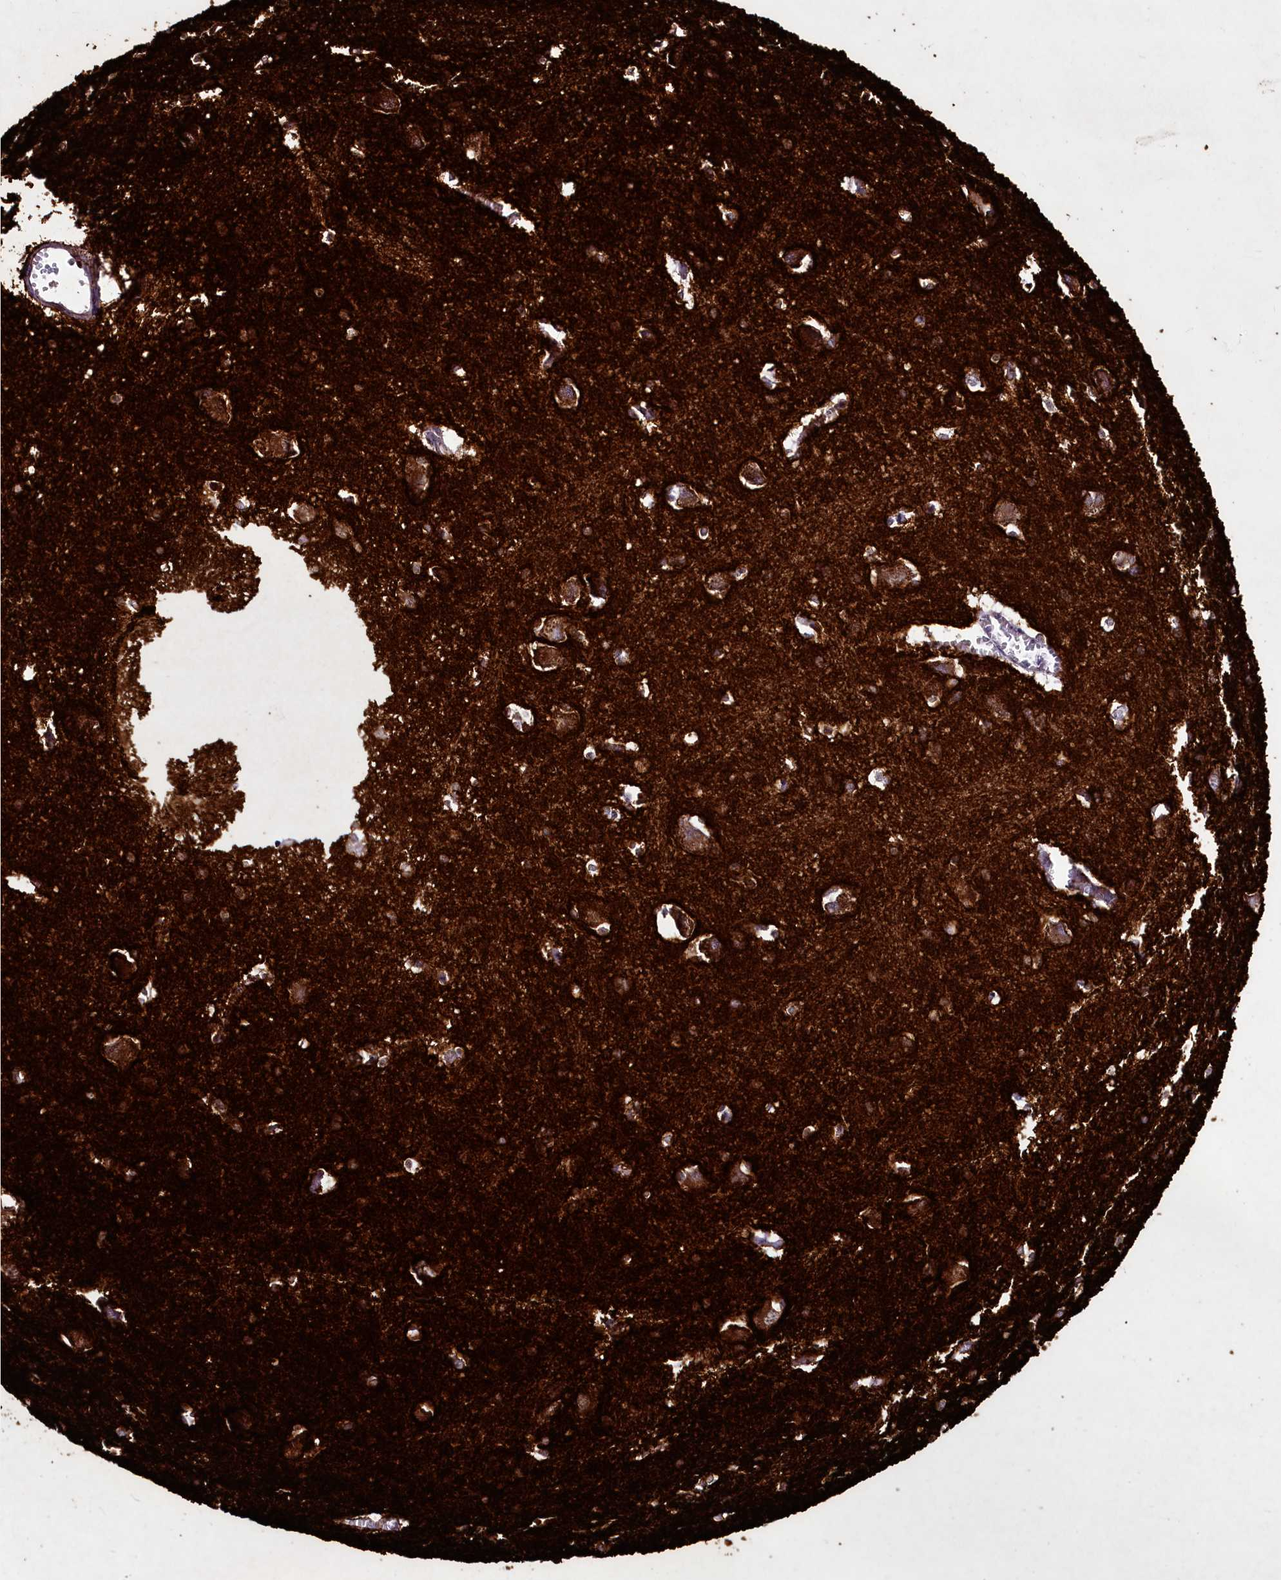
{"staining": {"intensity": "strong", "quantity": ">75%", "location": "cytoplasmic/membranous"}, "tissue": "caudate", "cell_type": "Glial cells", "image_type": "normal", "snomed": [{"axis": "morphology", "description": "Normal tissue, NOS"}, {"axis": "topography", "description": "Lateral ventricle wall"}], "caption": "An immunohistochemistry image of benign tissue is shown. Protein staining in brown shows strong cytoplasmic/membranous positivity in caudate within glial cells. (Brightfield microscopy of DAB IHC at high magnification).", "gene": "STXBP1", "patient": {"sex": "male", "age": 37}}